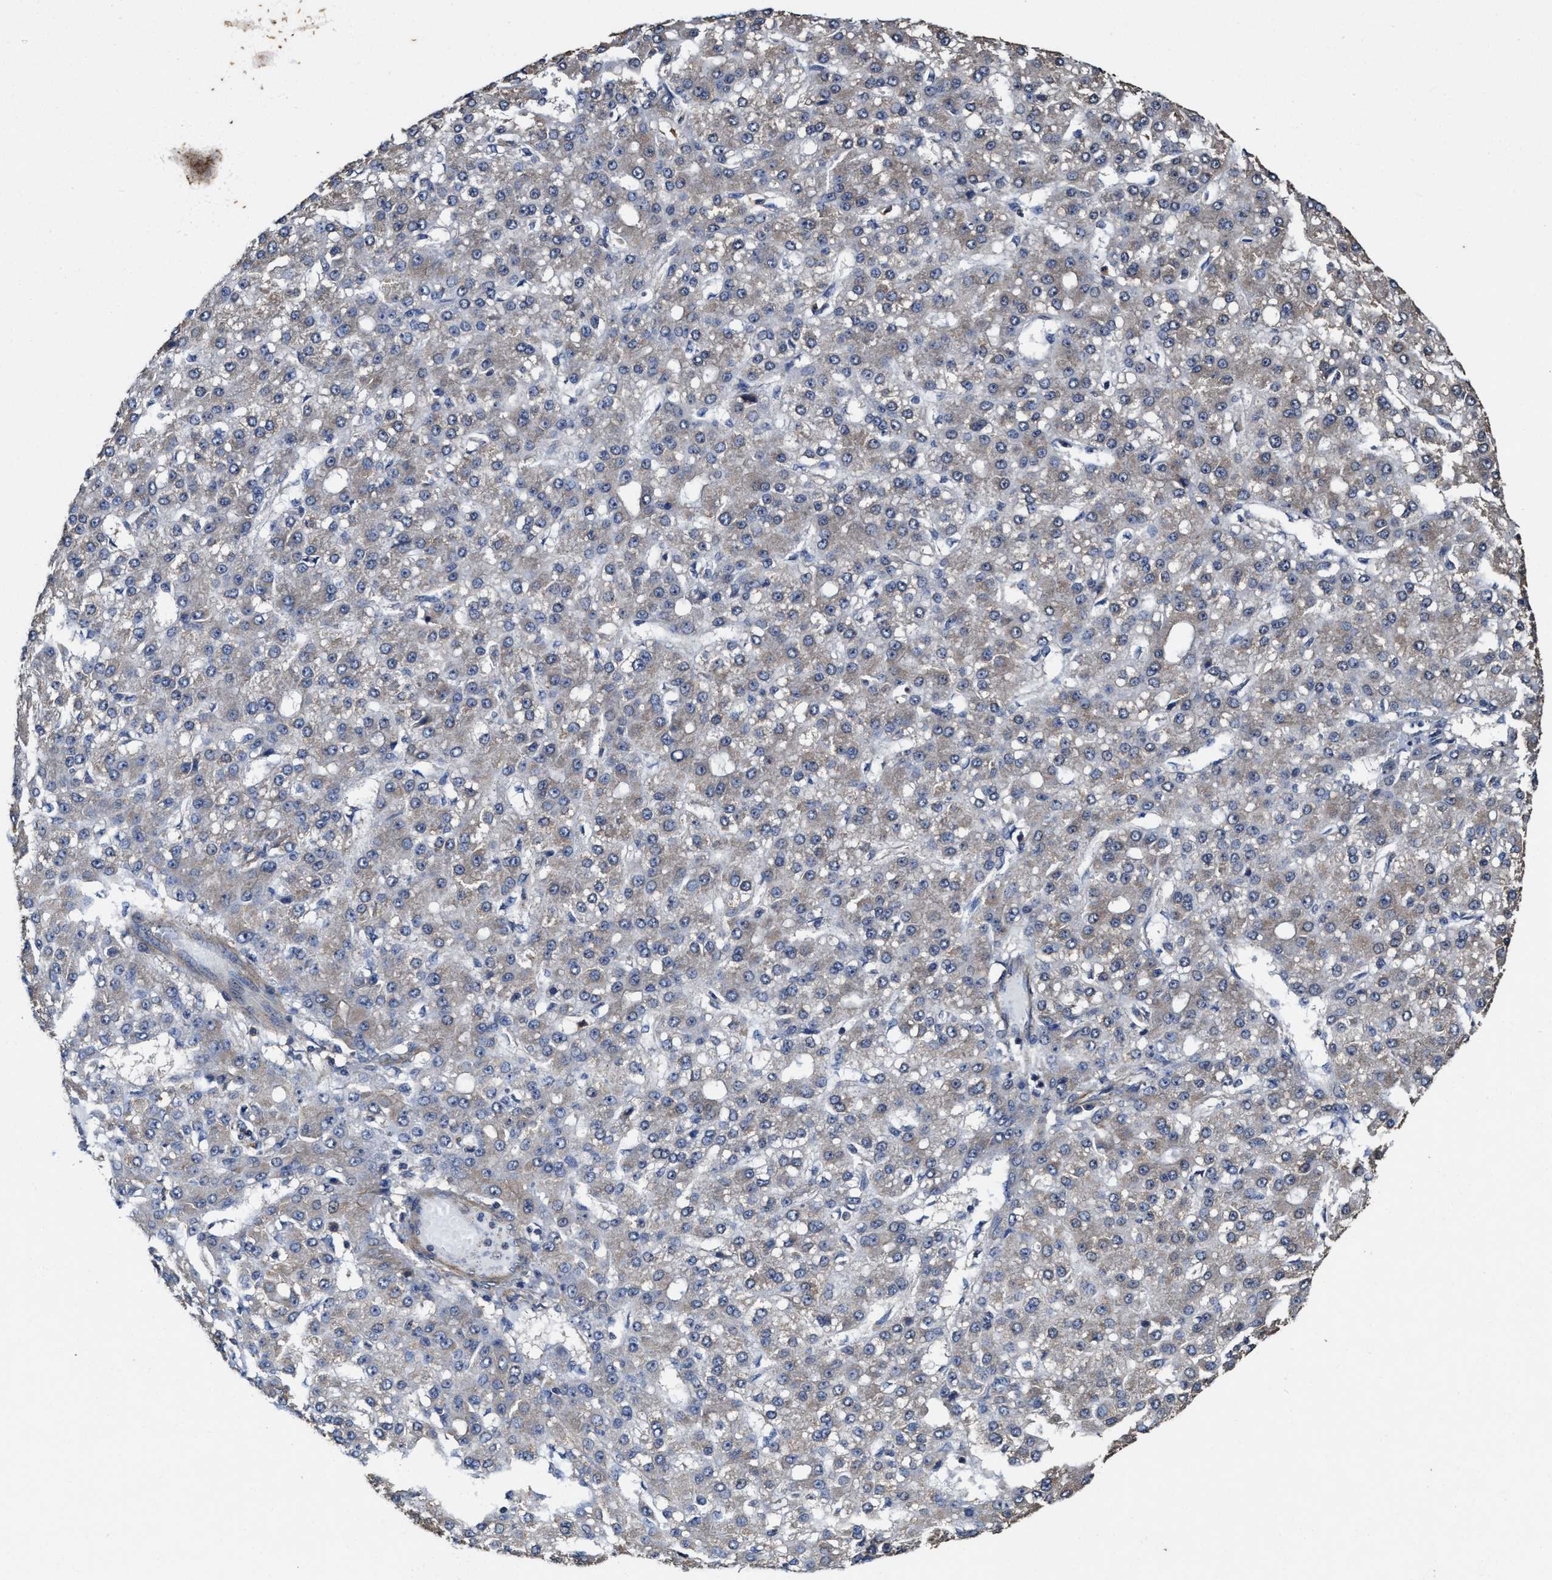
{"staining": {"intensity": "weak", "quantity": "<25%", "location": "cytoplasmic/membranous"}, "tissue": "liver cancer", "cell_type": "Tumor cells", "image_type": "cancer", "snomed": [{"axis": "morphology", "description": "Carcinoma, Hepatocellular, NOS"}, {"axis": "topography", "description": "Liver"}], "caption": "Liver hepatocellular carcinoma stained for a protein using immunohistochemistry (IHC) demonstrates no staining tumor cells.", "gene": "SFXN4", "patient": {"sex": "male", "age": 67}}